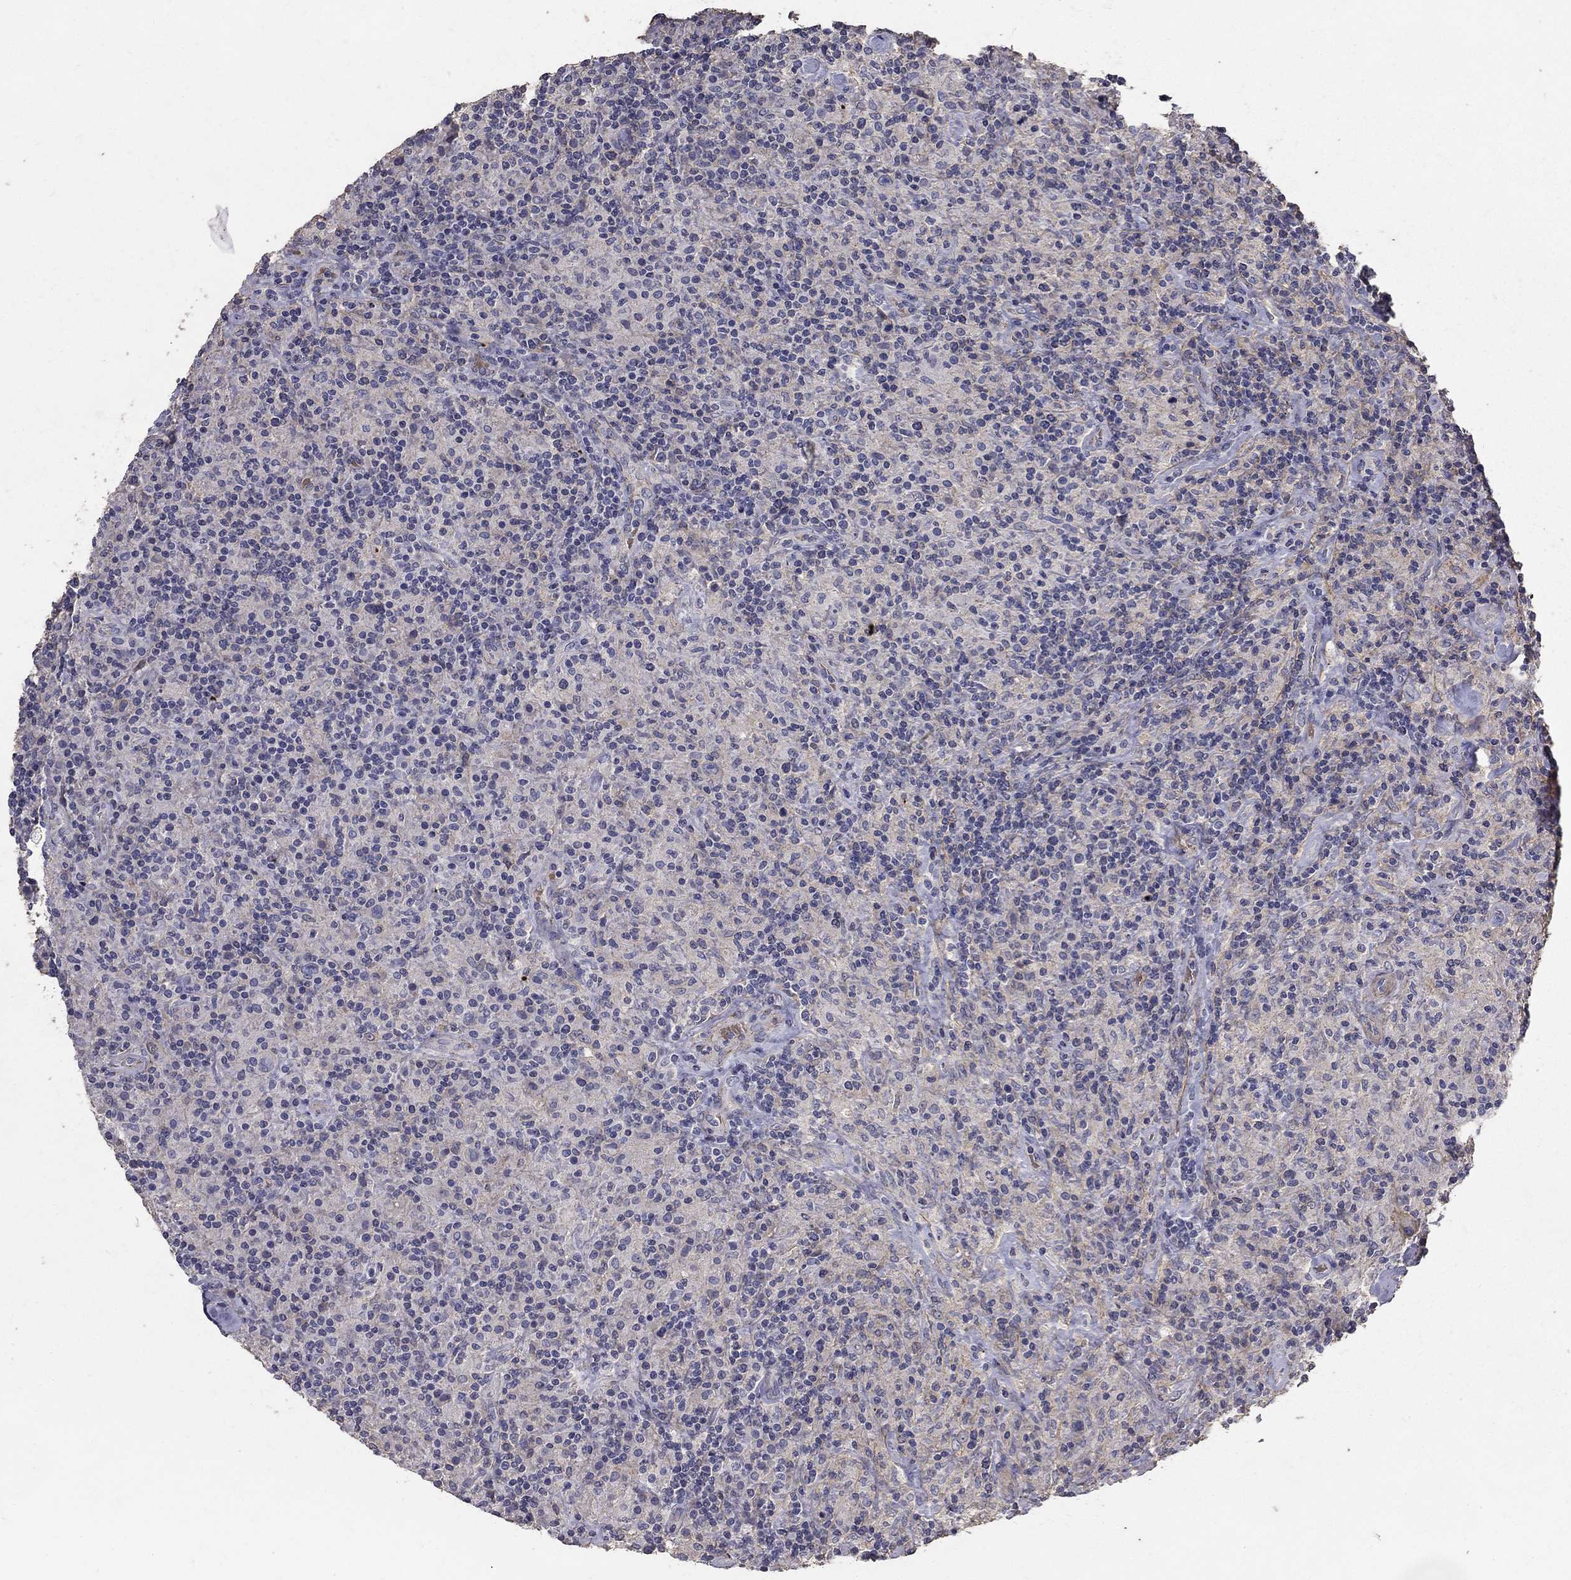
{"staining": {"intensity": "negative", "quantity": "none", "location": "none"}, "tissue": "lymphoma", "cell_type": "Tumor cells", "image_type": "cancer", "snomed": [{"axis": "morphology", "description": "Hodgkin's disease, NOS"}, {"axis": "topography", "description": "Lymph node"}], "caption": "DAB (3,3'-diaminobenzidine) immunohistochemical staining of human Hodgkin's disease displays no significant positivity in tumor cells.", "gene": "MPP2", "patient": {"sex": "male", "age": 70}}